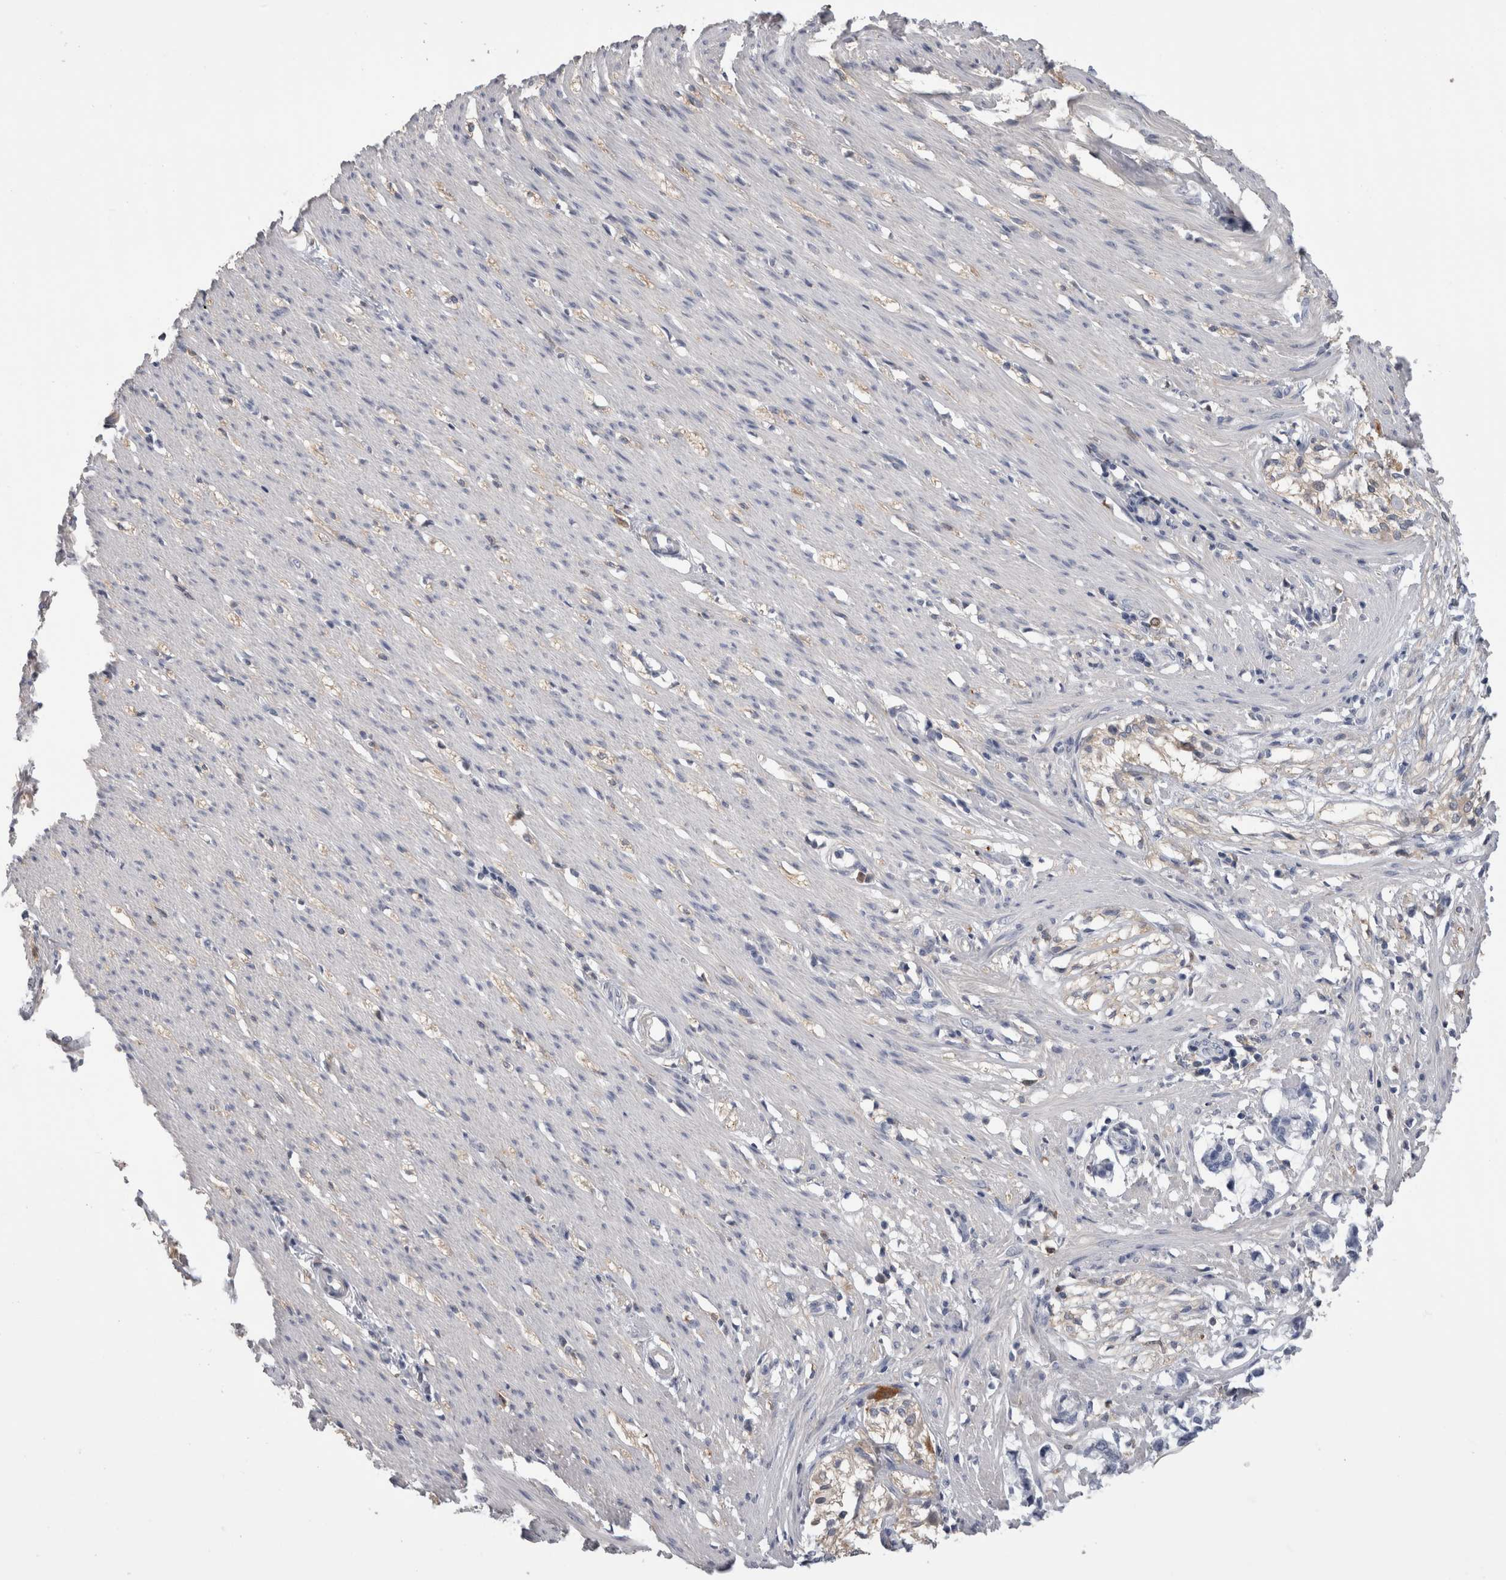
{"staining": {"intensity": "weak", "quantity": "25%-75%", "location": "cytoplasmic/membranous"}, "tissue": "smooth muscle", "cell_type": "Smooth muscle cells", "image_type": "normal", "snomed": [{"axis": "morphology", "description": "Normal tissue, NOS"}, {"axis": "morphology", "description": "Adenocarcinoma, NOS"}, {"axis": "topography", "description": "Smooth muscle"}, {"axis": "topography", "description": "Colon"}], "caption": "Immunohistochemistry (IHC) of normal human smooth muscle exhibits low levels of weak cytoplasmic/membranous expression in approximately 25%-75% of smooth muscle cells. (Brightfield microscopy of DAB IHC at high magnification).", "gene": "SCRN1", "patient": {"sex": "male", "age": 14}}